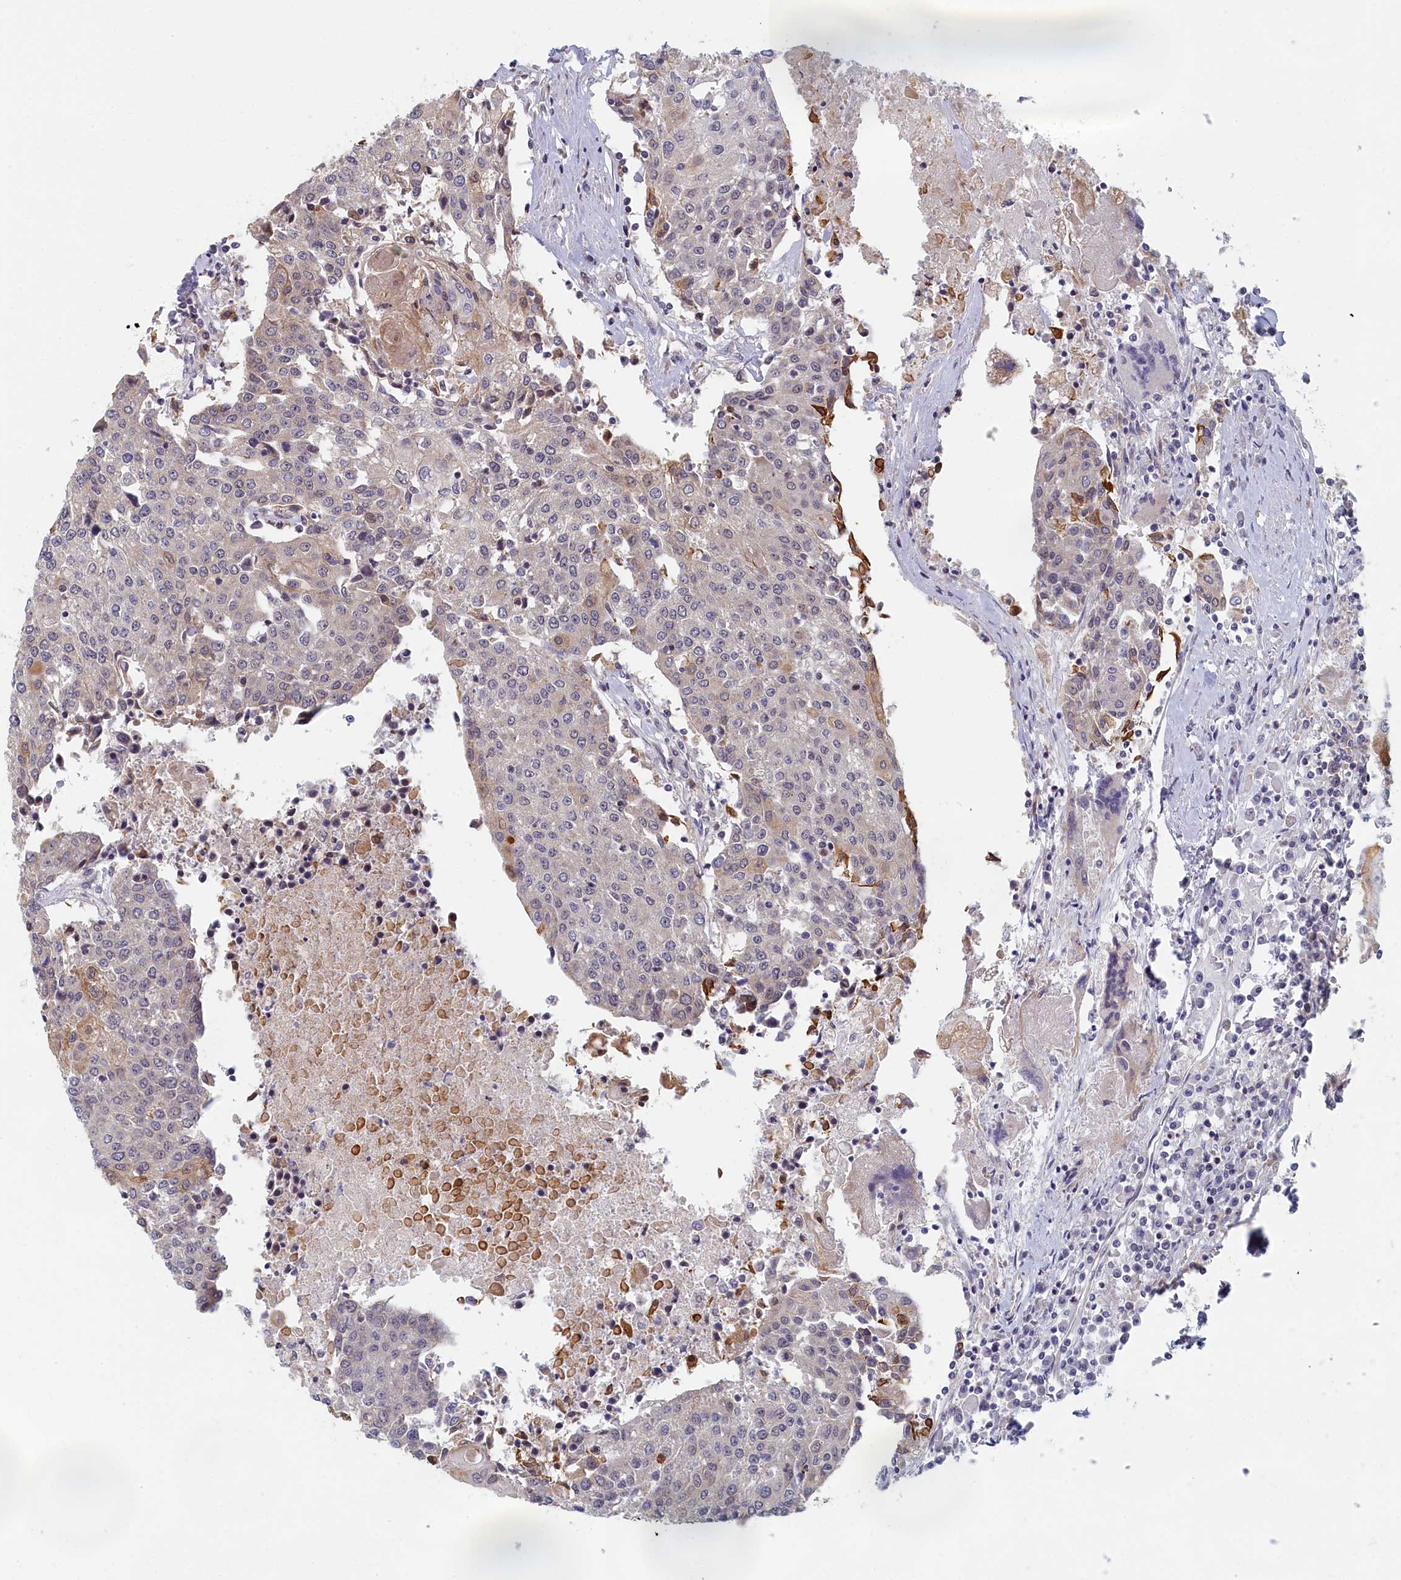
{"staining": {"intensity": "negative", "quantity": "none", "location": "none"}, "tissue": "urothelial cancer", "cell_type": "Tumor cells", "image_type": "cancer", "snomed": [{"axis": "morphology", "description": "Urothelial carcinoma, High grade"}, {"axis": "topography", "description": "Urinary bladder"}], "caption": "High power microscopy micrograph of an immunohistochemistry photomicrograph of urothelial cancer, revealing no significant staining in tumor cells.", "gene": "DNAJC17", "patient": {"sex": "female", "age": 85}}